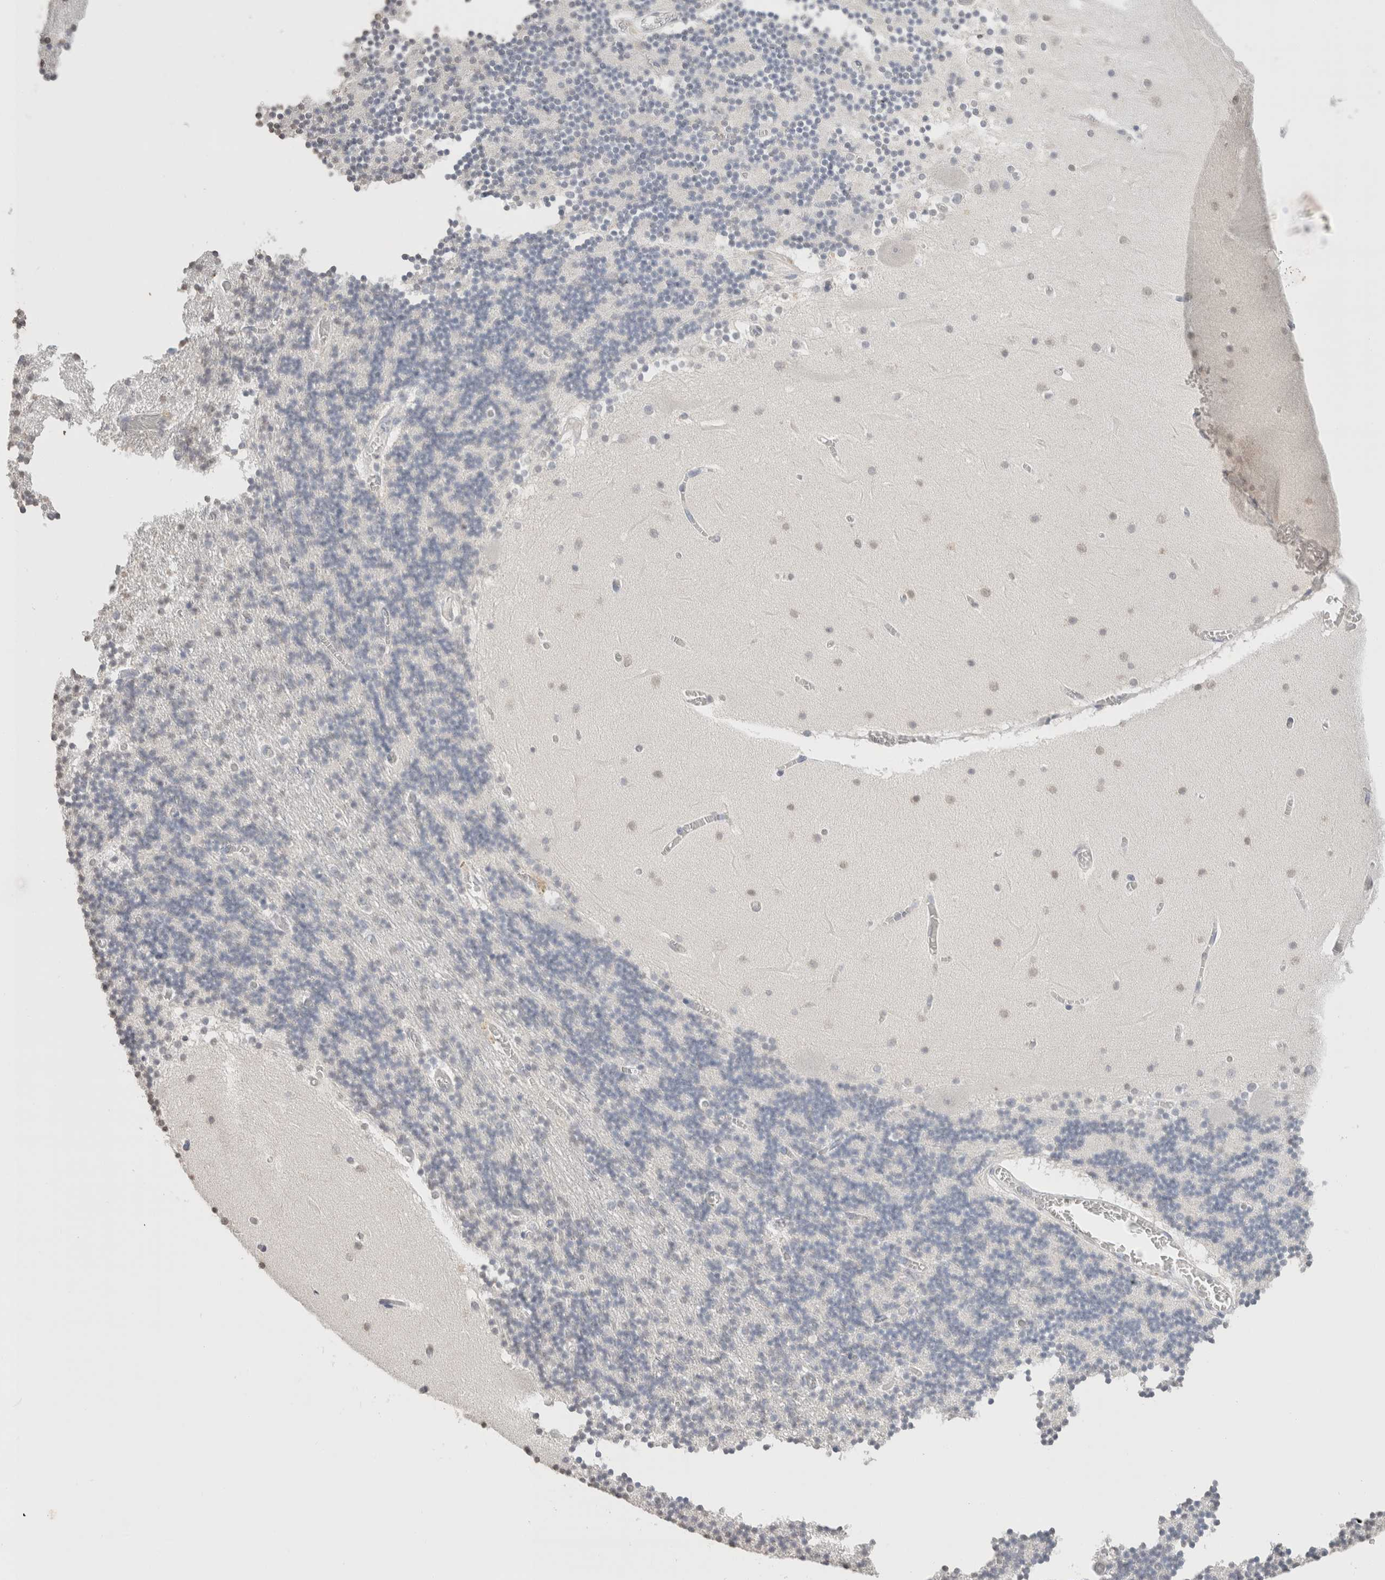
{"staining": {"intensity": "negative", "quantity": "none", "location": "none"}, "tissue": "cerebellum", "cell_type": "Cells in granular layer", "image_type": "normal", "snomed": [{"axis": "morphology", "description": "Normal tissue, NOS"}, {"axis": "topography", "description": "Cerebellum"}], "caption": "Histopathology image shows no protein expression in cells in granular layer of normal cerebellum. (DAB (3,3'-diaminobenzidine) IHC, high magnification).", "gene": "CD80", "patient": {"sex": "female", "age": 28}}